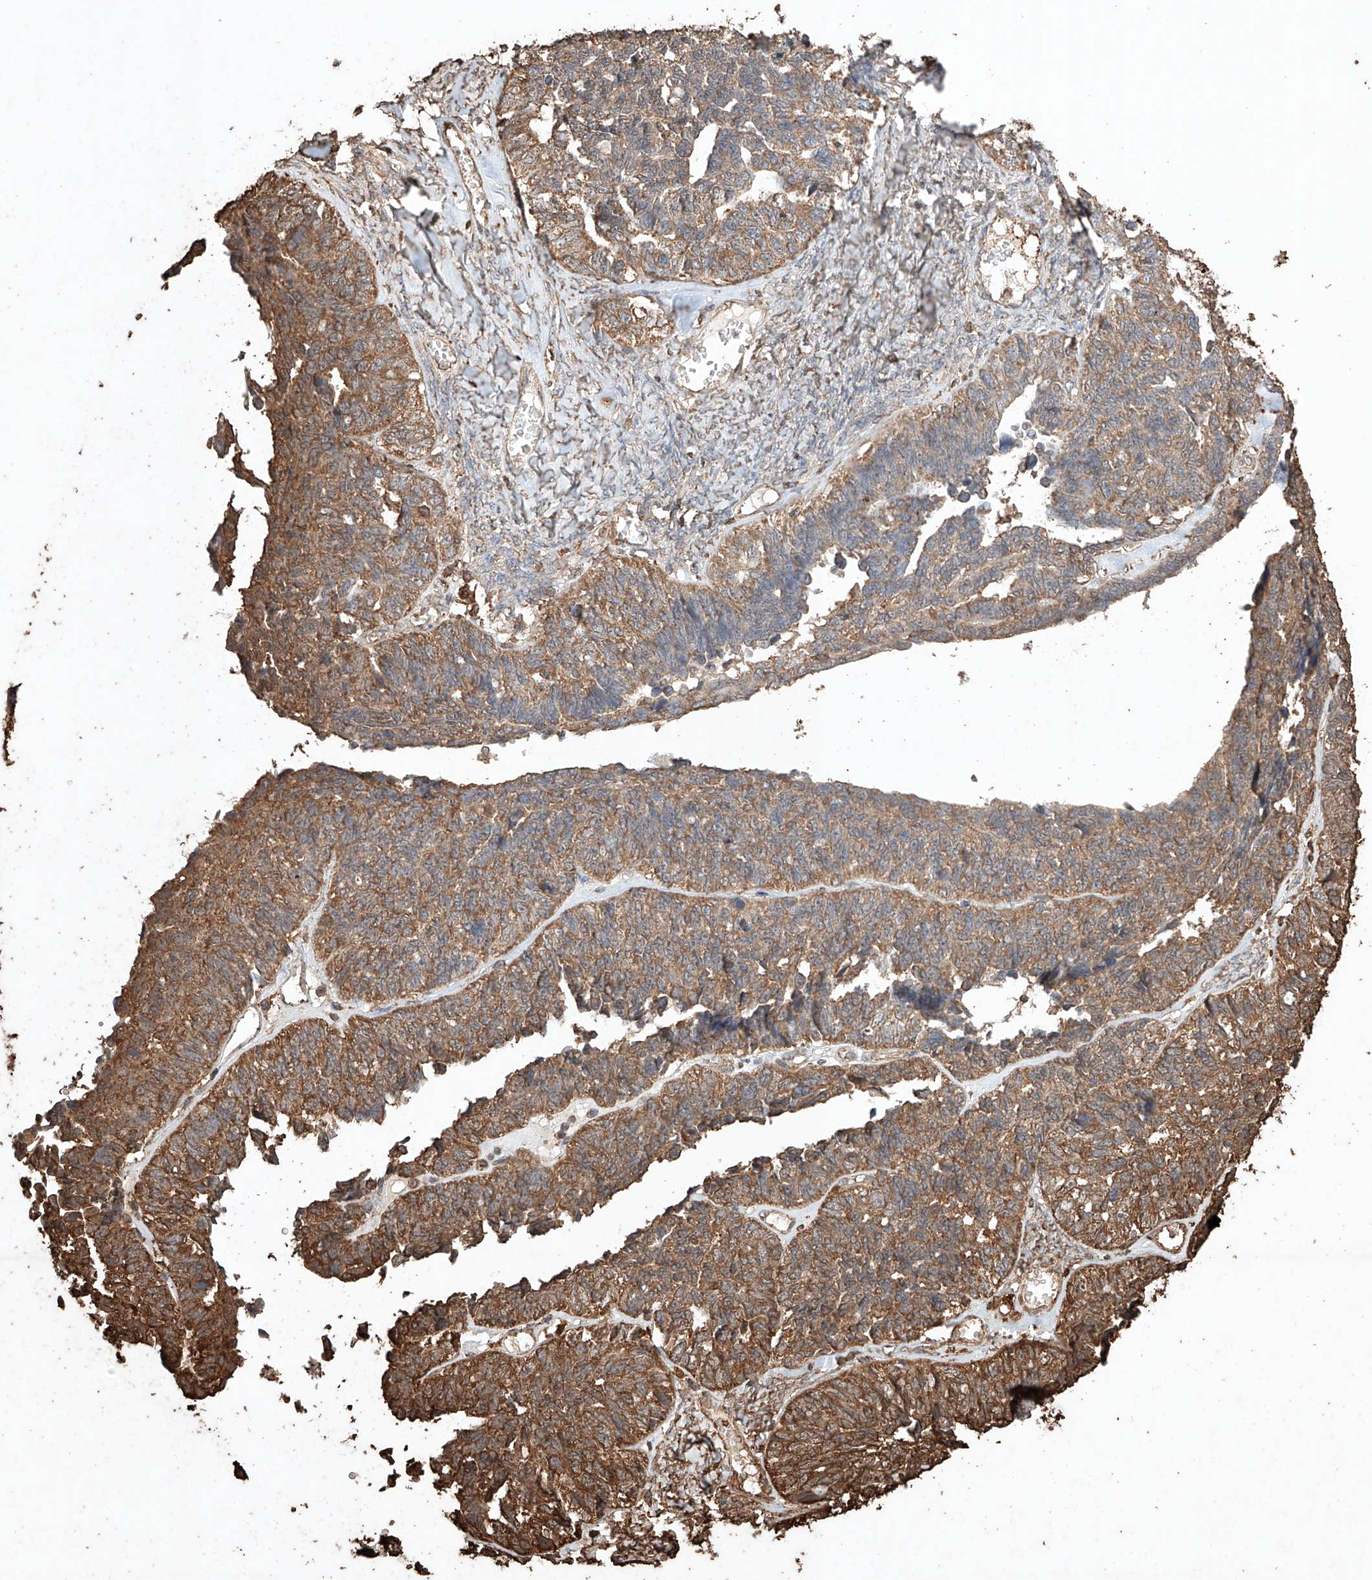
{"staining": {"intensity": "moderate", "quantity": ">75%", "location": "cytoplasmic/membranous"}, "tissue": "ovarian cancer", "cell_type": "Tumor cells", "image_type": "cancer", "snomed": [{"axis": "morphology", "description": "Cystadenocarcinoma, serous, NOS"}, {"axis": "topography", "description": "Ovary"}], "caption": "Serous cystadenocarcinoma (ovarian) was stained to show a protein in brown. There is medium levels of moderate cytoplasmic/membranous positivity in approximately >75% of tumor cells.", "gene": "M6PR", "patient": {"sex": "female", "age": 79}}